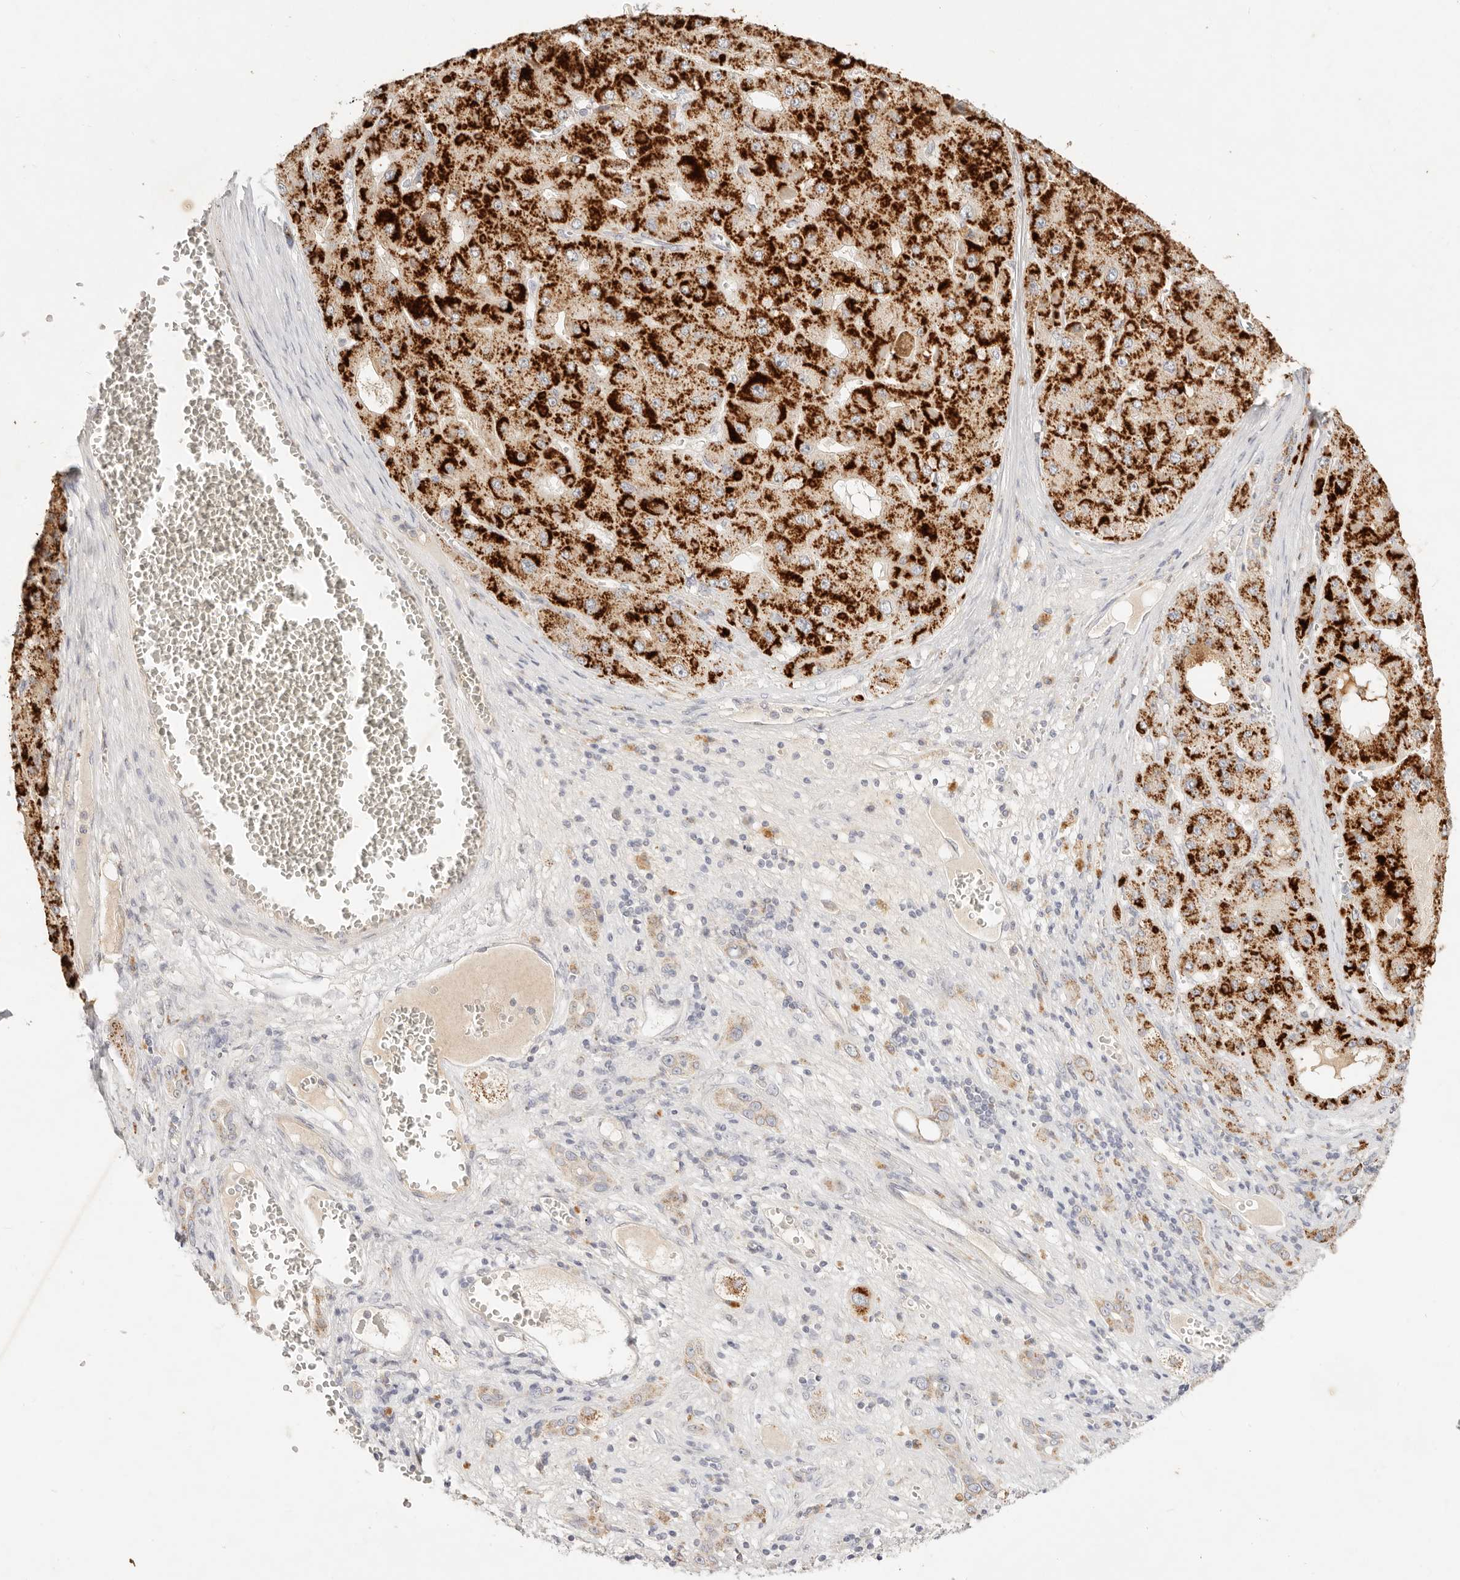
{"staining": {"intensity": "strong", "quantity": ">75%", "location": "cytoplasmic/membranous"}, "tissue": "liver cancer", "cell_type": "Tumor cells", "image_type": "cancer", "snomed": [{"axis": "morphology", "description": "Carcinoma, Hepatocellular, NOS"}, {"axis": "topography", "description": "Liver"}], "caption": "Immunohistochemical staining of liver cancer displays high levels of strong cytoplasmic/membranous protein staining in approximately >75% of tumor cells.", "gene": "ACOX1", "patient": {"sex": "female", "age": 73}}